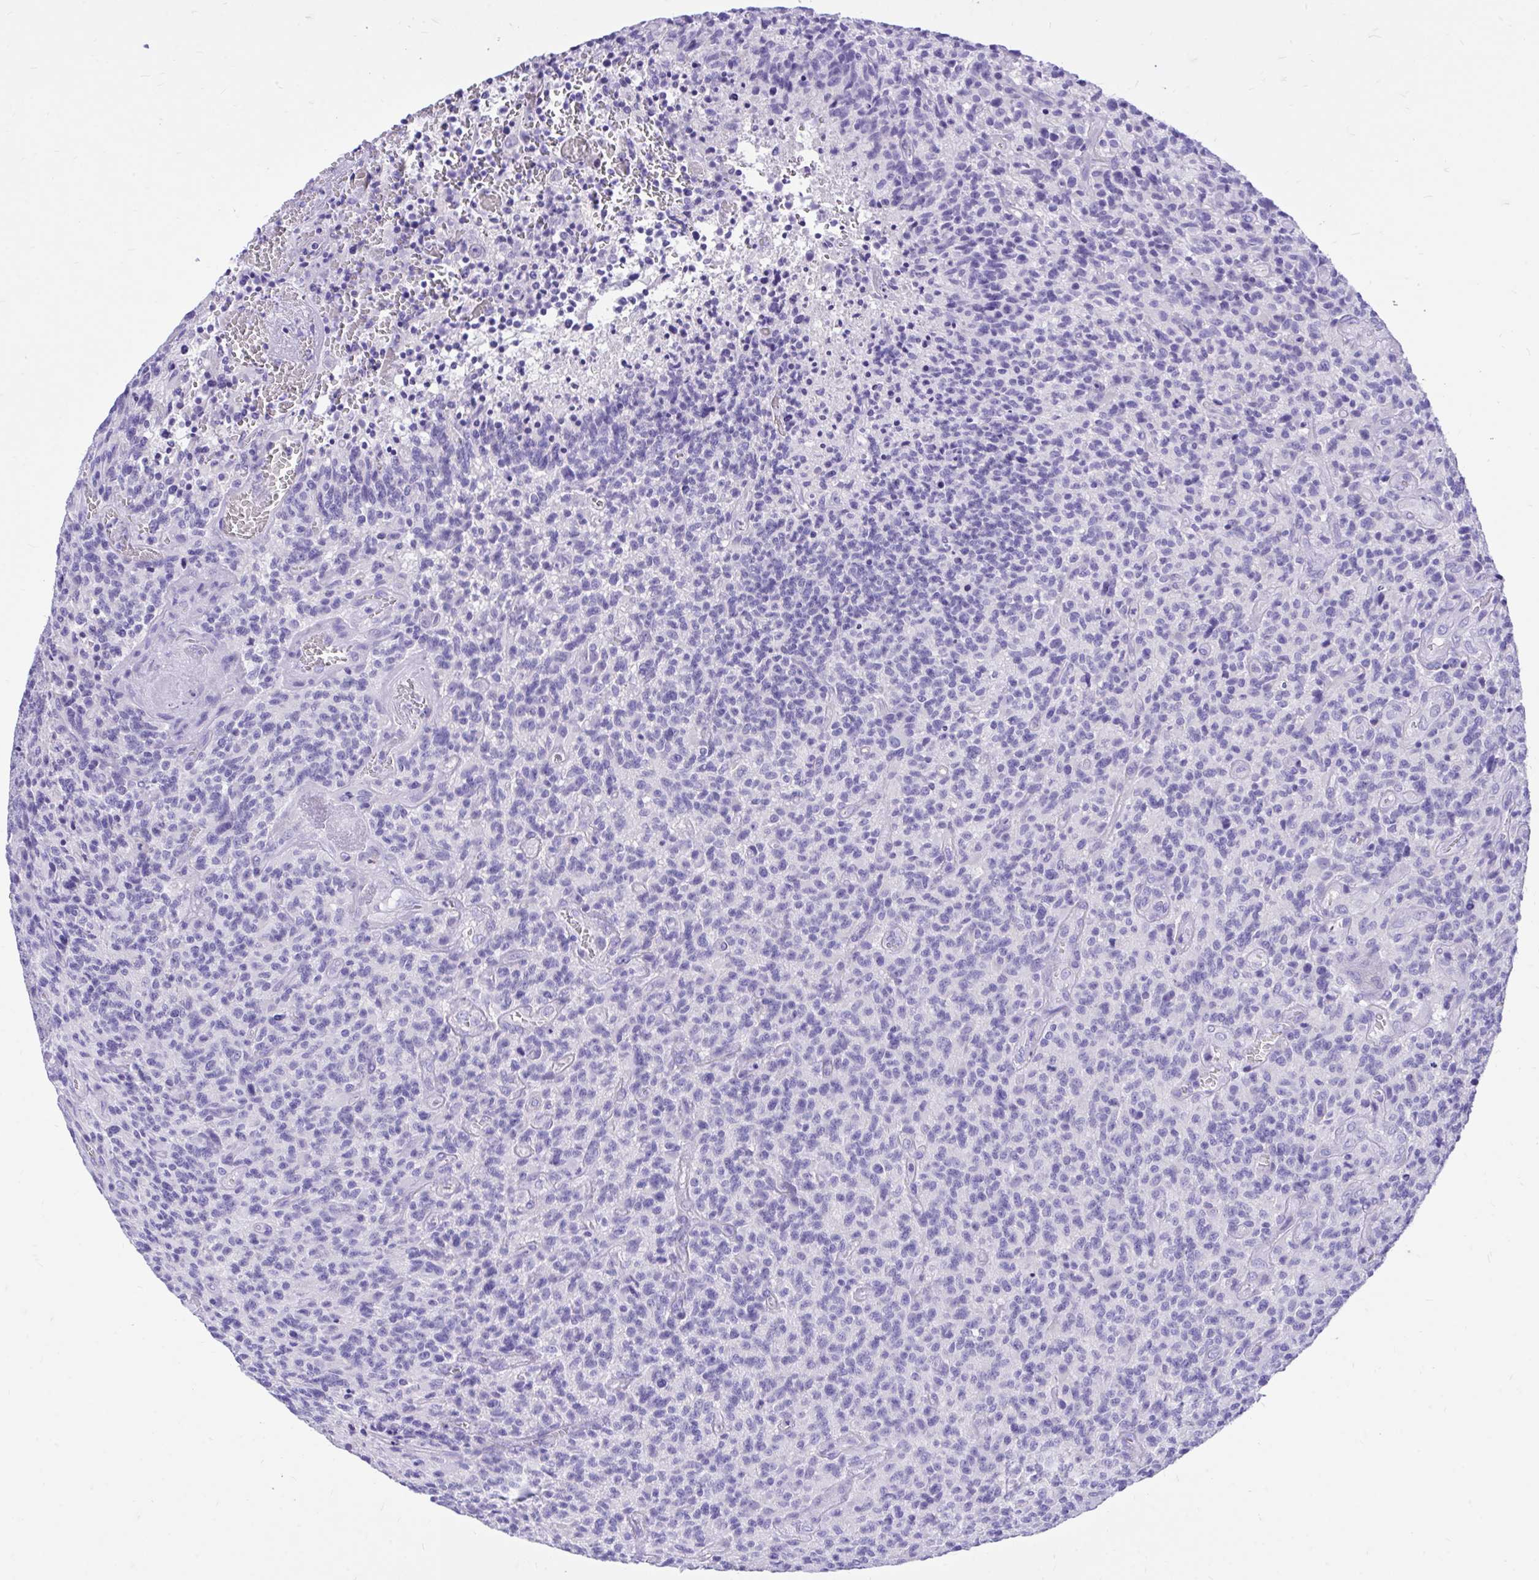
{"staining": {"intensity": "negative", "quantity": "none", "location": "none"}, "tissue": "glioma", "cell_type": "Tumor cells", "image_type": "cancer", "snomed": [{"axis": "morphology", "description": "Glioma, malignant, High grade"}, {"axis": "topography", "description": "Brain"}], "caption": "This is an IHC image of glioma. There is no expression in tumor cells.", "gene": "MON1A", "patient": {"sex": "male", "age": 76}}